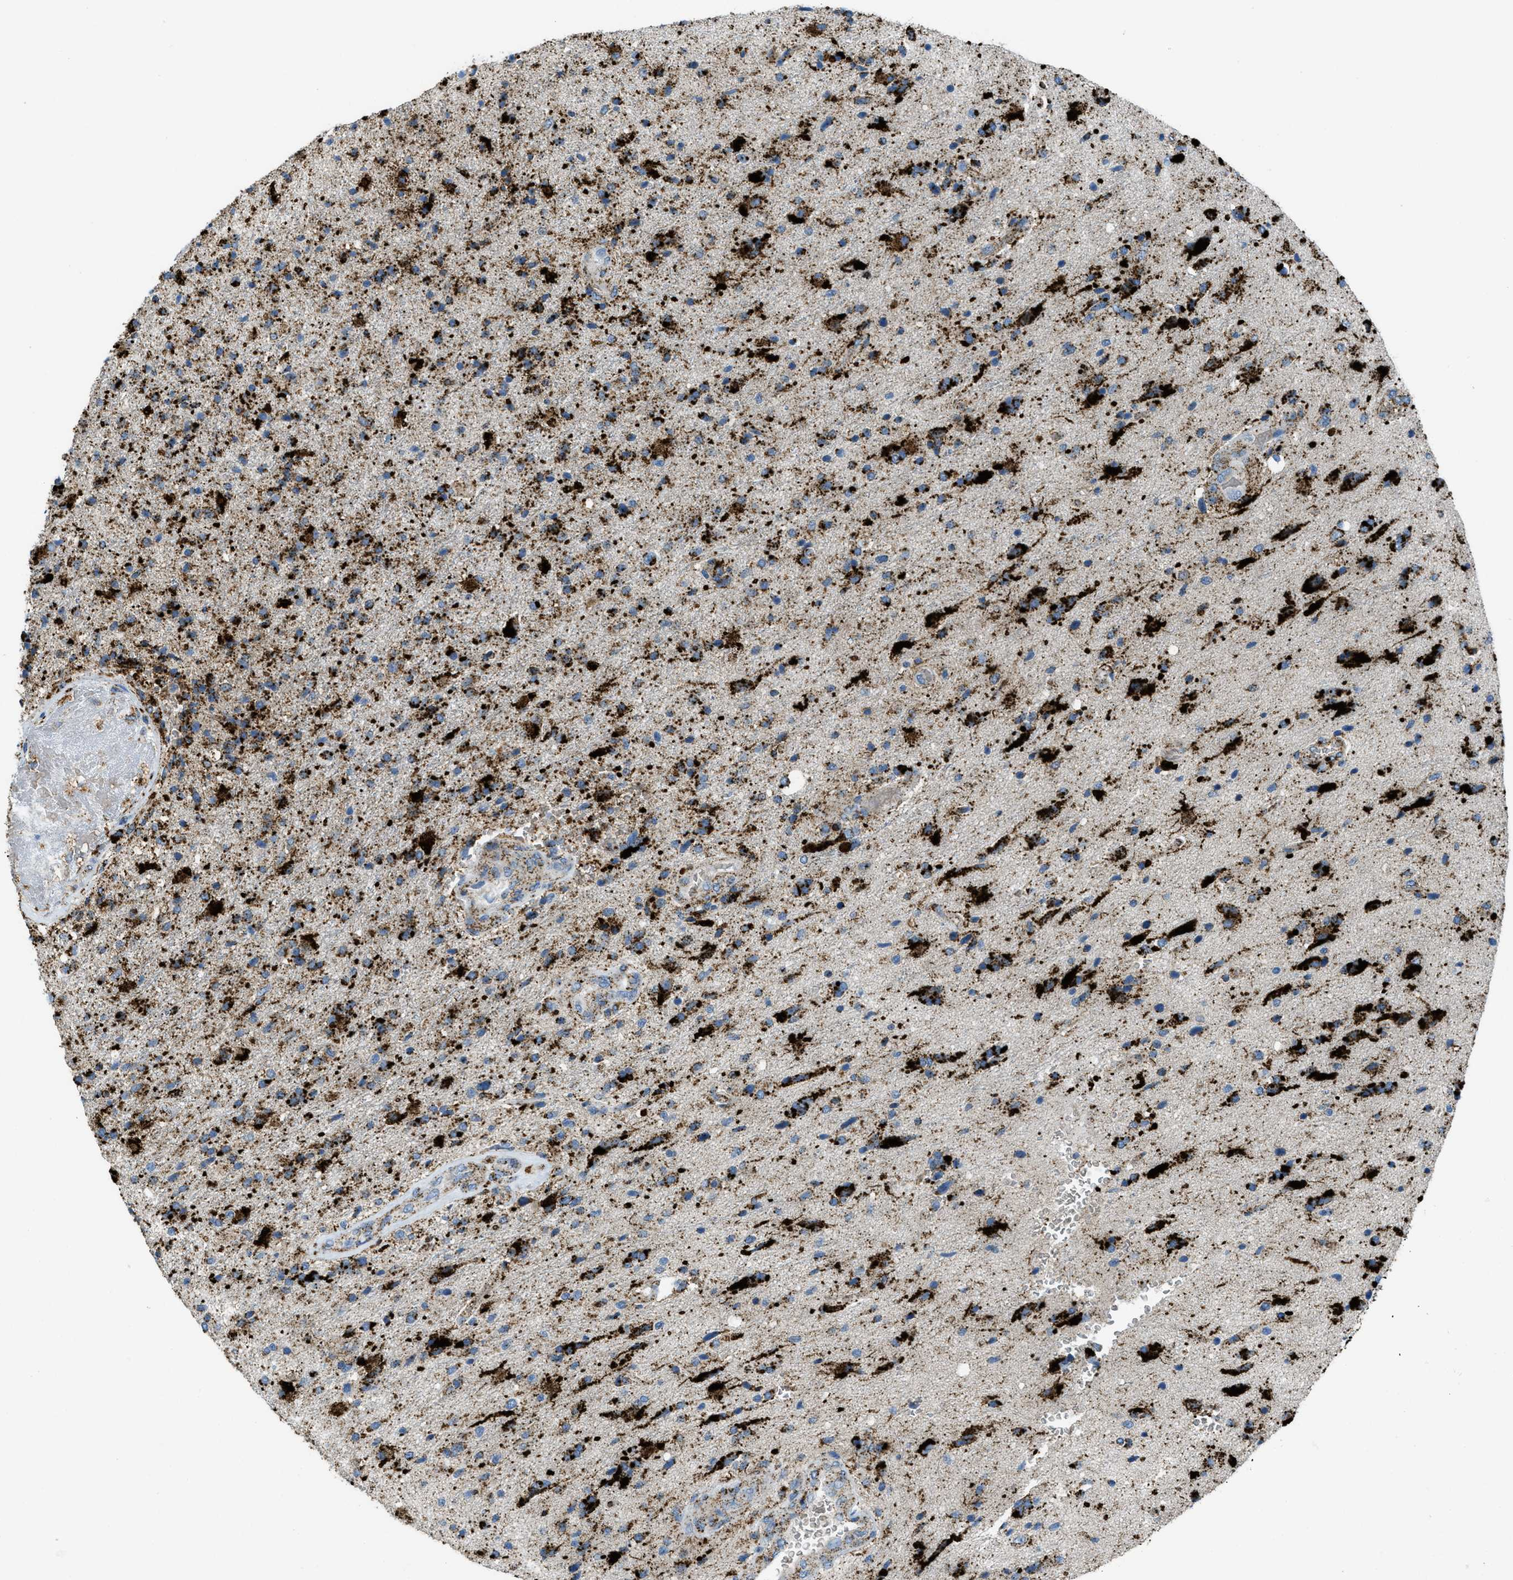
{"staining": {"intensity": "strong", "quantity": ">75%", "location": "cytoplasmic/membranous"}, "tissue": "glioma", "cell_type": "Tumor cells", "image_type": "cancer", "snomed": [{"axis": "morphology", "description": "Glioma, malignant, High grade"}, {"axis": "topography", "description": "Brain"}], "caption": "High-grade glioma (malignant) stained with a protein marker demonstrates strong staining in tumor cells.", "gene": "SCARB2", "patient": {"sex": "male", "age": 72}}